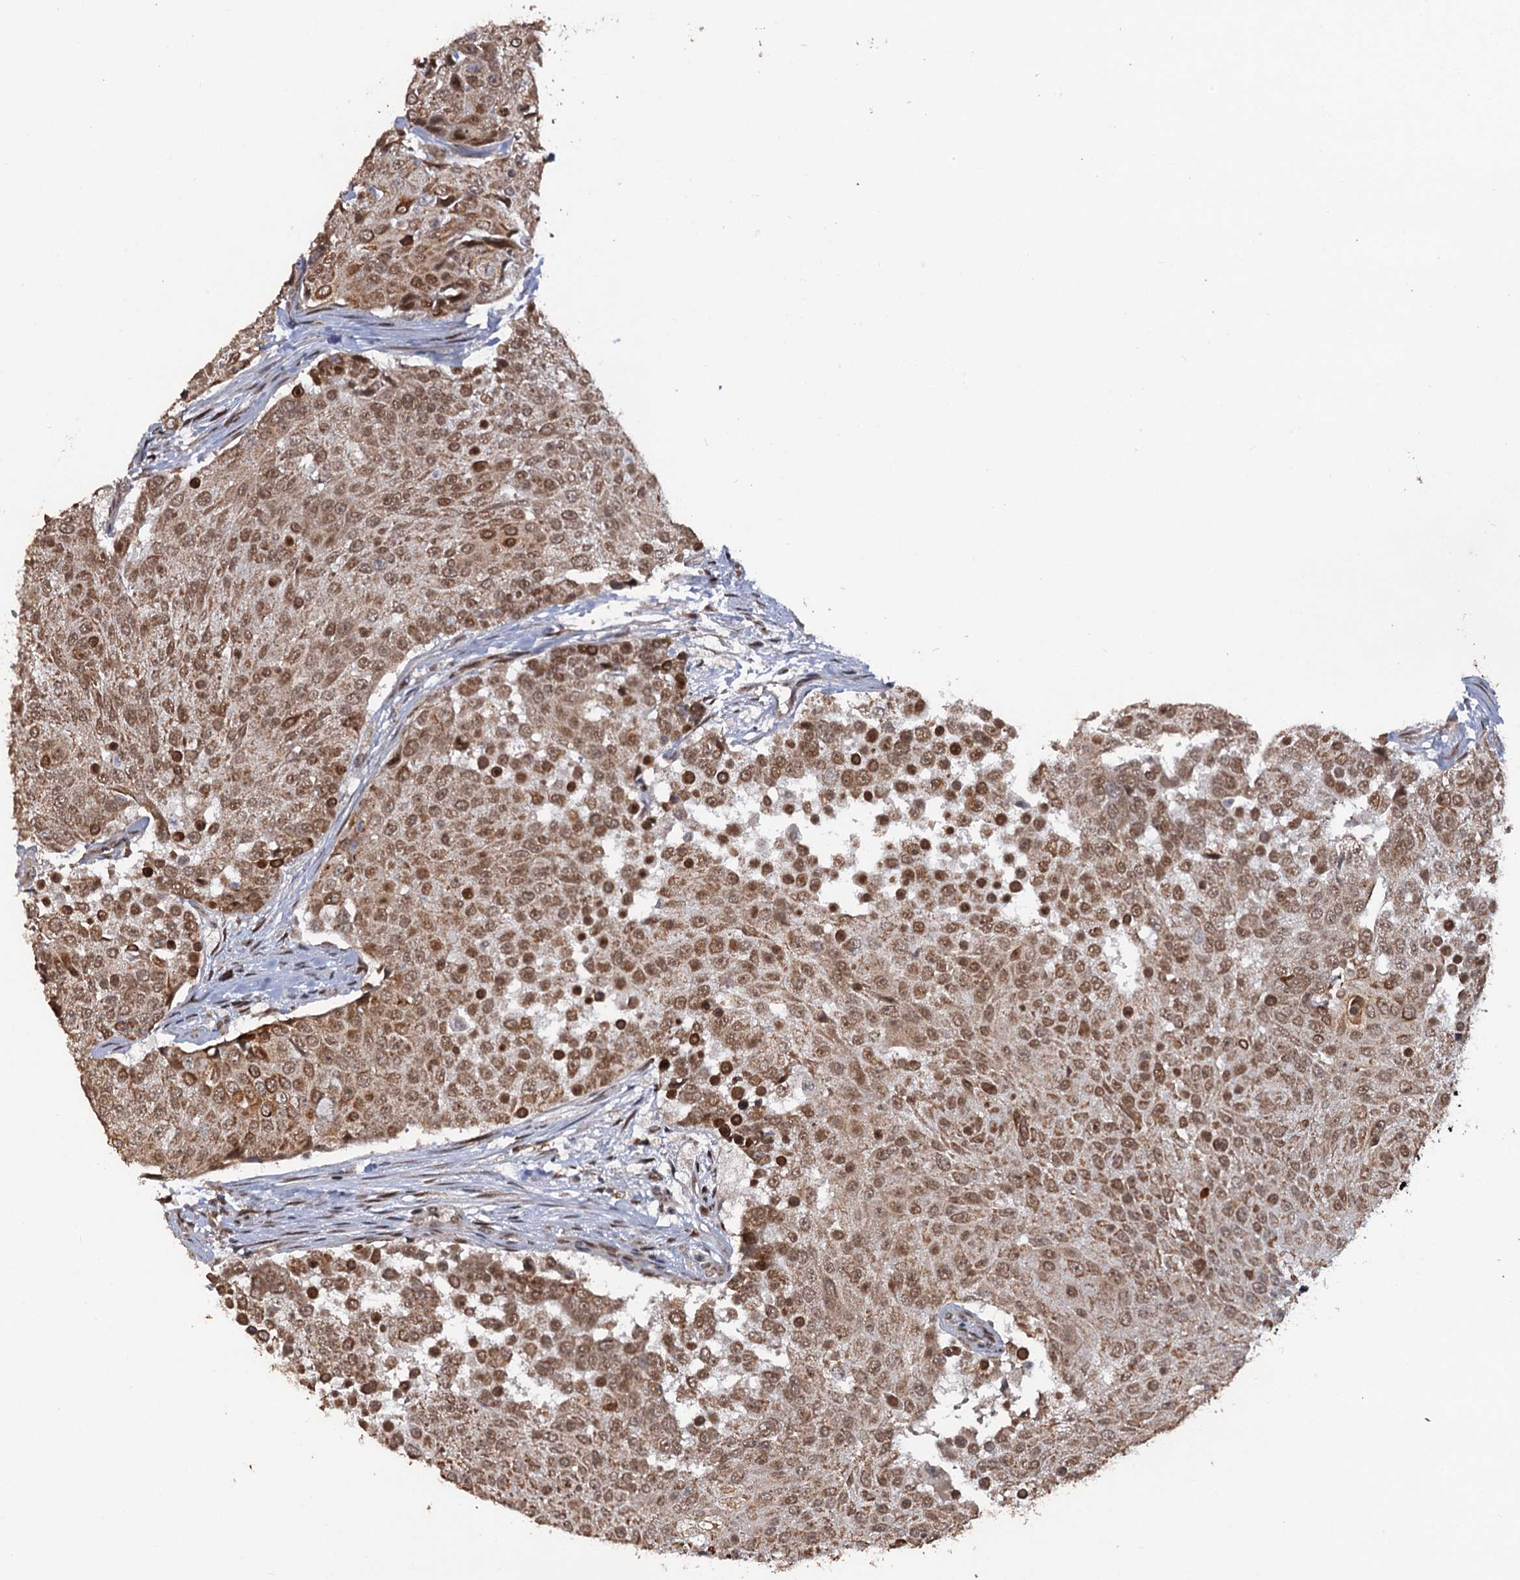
{"staining": {"intensity": "moderate", "quantity": ">75%", "location": "nuclear"}, "tissue": "urothelial cancer", "cell_type": "Tumor cells", "image_type": "cancer", "snomed": [{"axis": "morphology", "description": "Urothelial carcinoma, High grade"}, {"axis": "topography", "description": "Urinary bladder"}], "caption": "The photomicrograph reveals a brown stain indicating the presence of a protein in the nuclear of tumor cells in urothelial carcinoma (high-grade).", "gene": "LRRC63", "patient": {"sex": "female", "age": 63}}